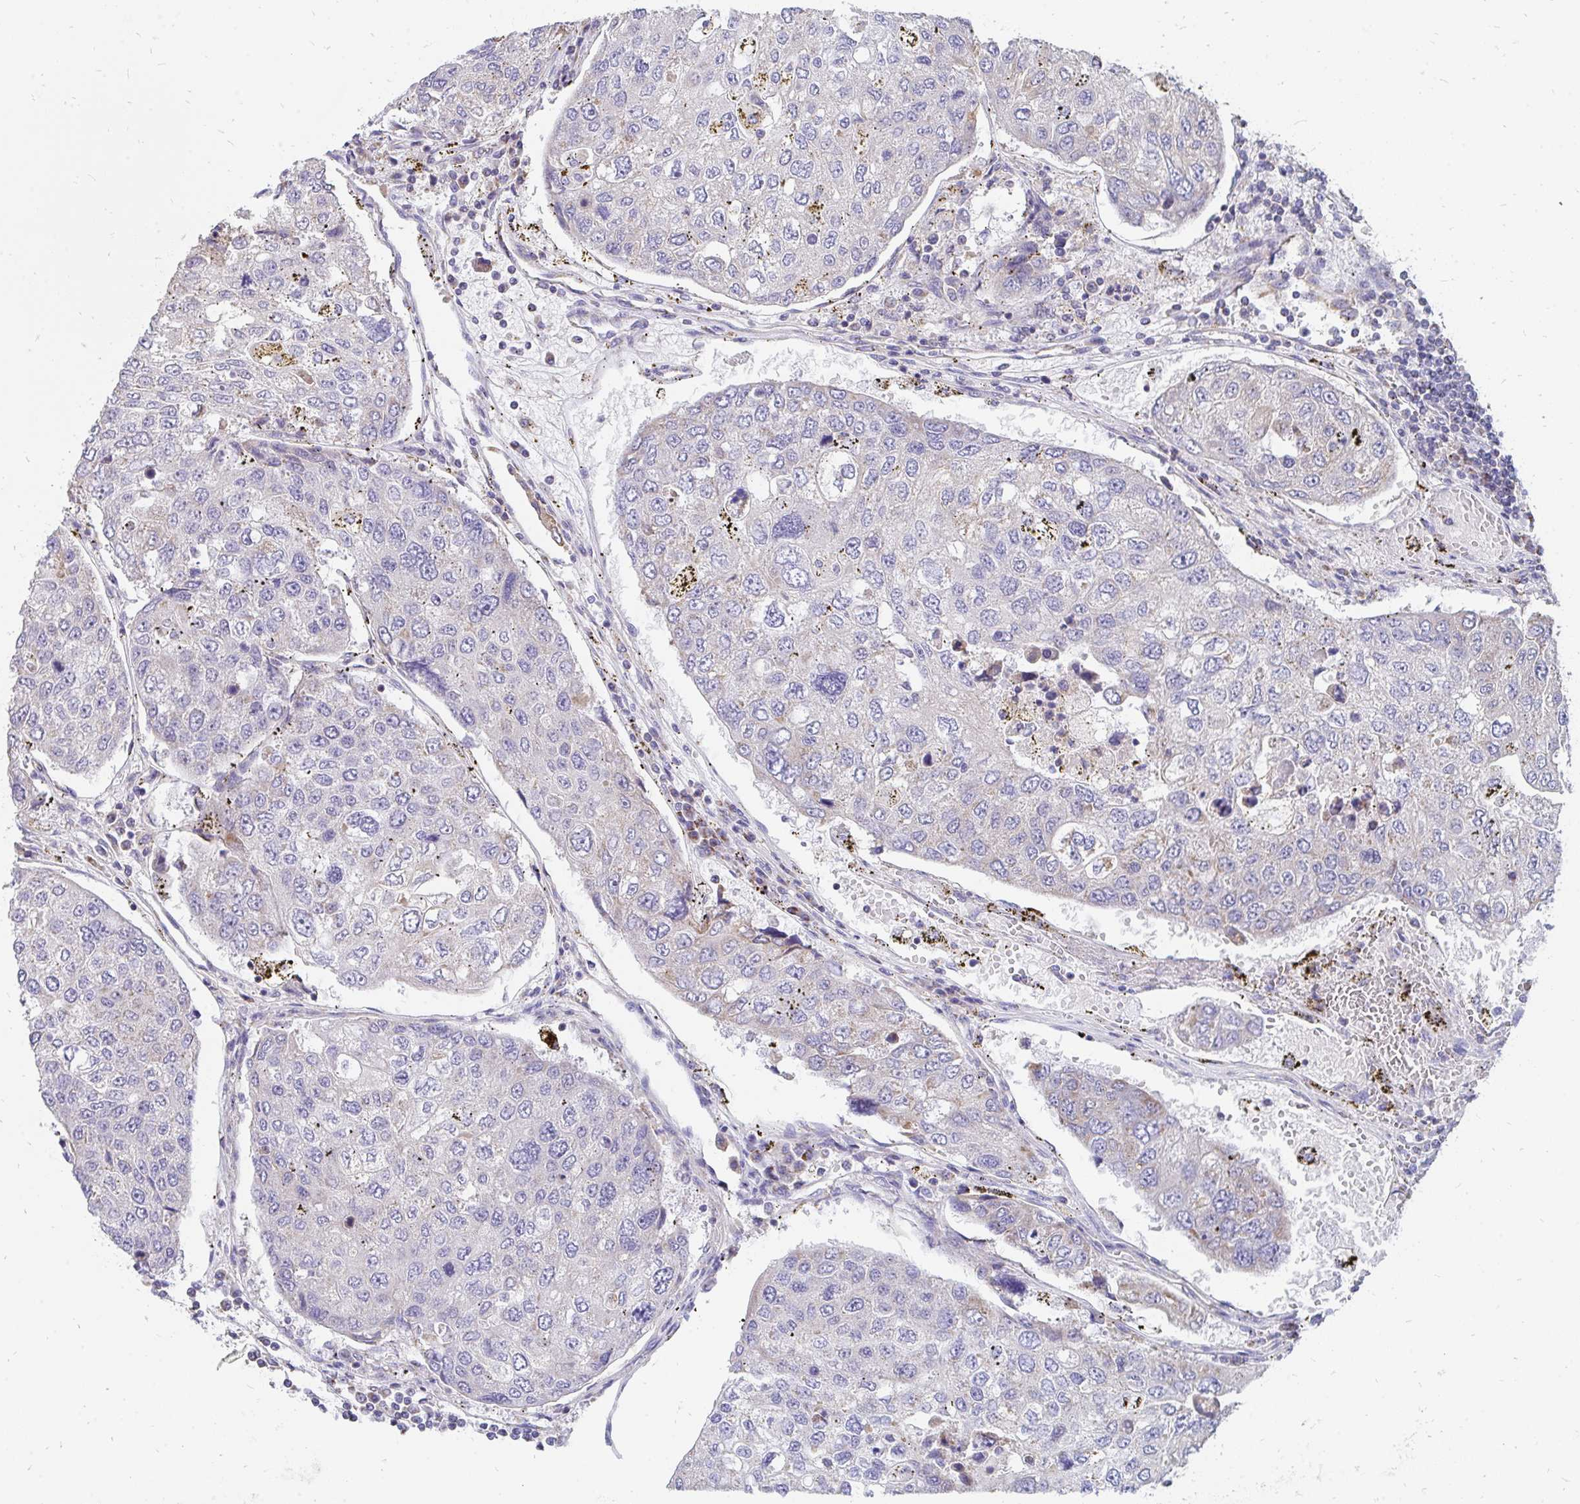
{"staining": {"intensity": "negative", "quantity": "none", "location": "none"}, "tissue": "urothelial cancer", "cell_type": "Tumor cells", "image_type": "cancer", "snomed": [{"axis": "morphology", "description": "Urothelial carcinoma, High grade"}, {"axis": "topography", "description": "Lymph node"}, {"axis": "topography", "description": "Urinary bladder"}], "caption": "Urothelial carcinoma (high-grade) stained for a protein using immunohistochemistry demonstrates no expression tumor cells.", "gene": "PC", "patient": {"sex": "male", "age": 51}}